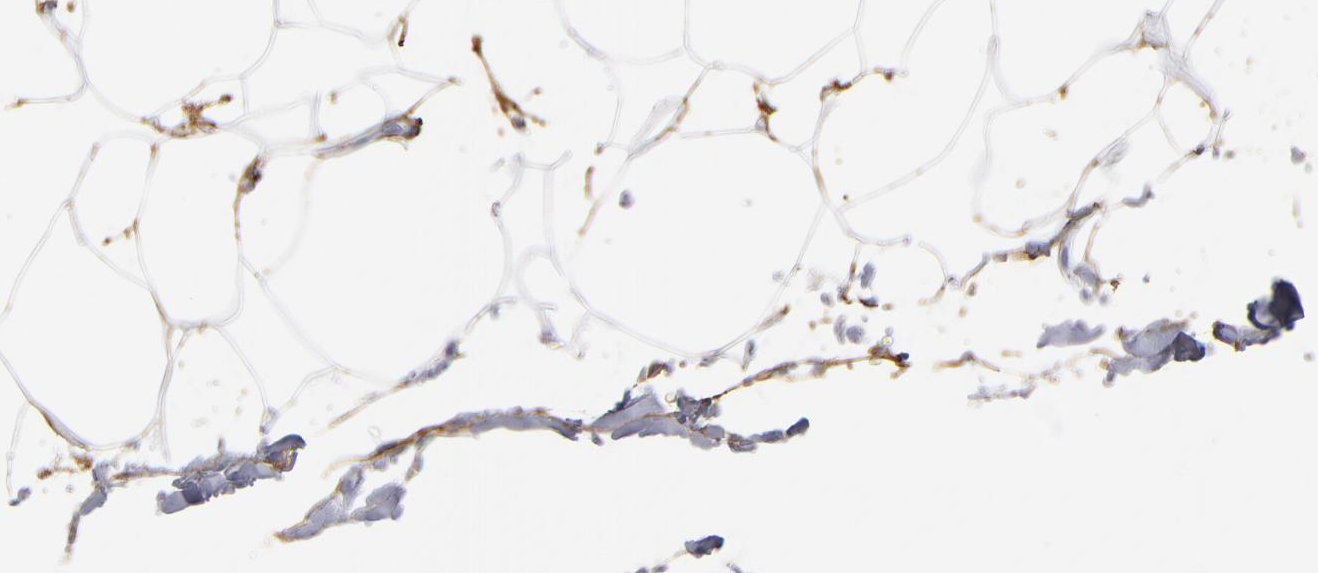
{"staining": {"intensity": "moderate", "quantity": "25%-75%", "location": "cytoplasmic/membranous"}, "tissue": "adipose tissue", "cell_type": "Adipocytes", "image_type": "normal", "snomed": [{"axis": "morphology", "description": "Normal tissue, NOS"}, {"axis": "morphology", "description": "Duct carcinoma"}, {"axis": "topography", "description": "Breast"}, {"axis": "topography", "description": "Adipose tissue"}], "caption": "Immunohistochemistry micrograph of benign human adipose tissue stained for a protein (brown), which reveals medium levels of moderate cytoplasmic/membranous expression in approximately 25%-75% of adipocytes.", "gene": "EMILIN1", "patient": {"sex": "female", "age": 37}}